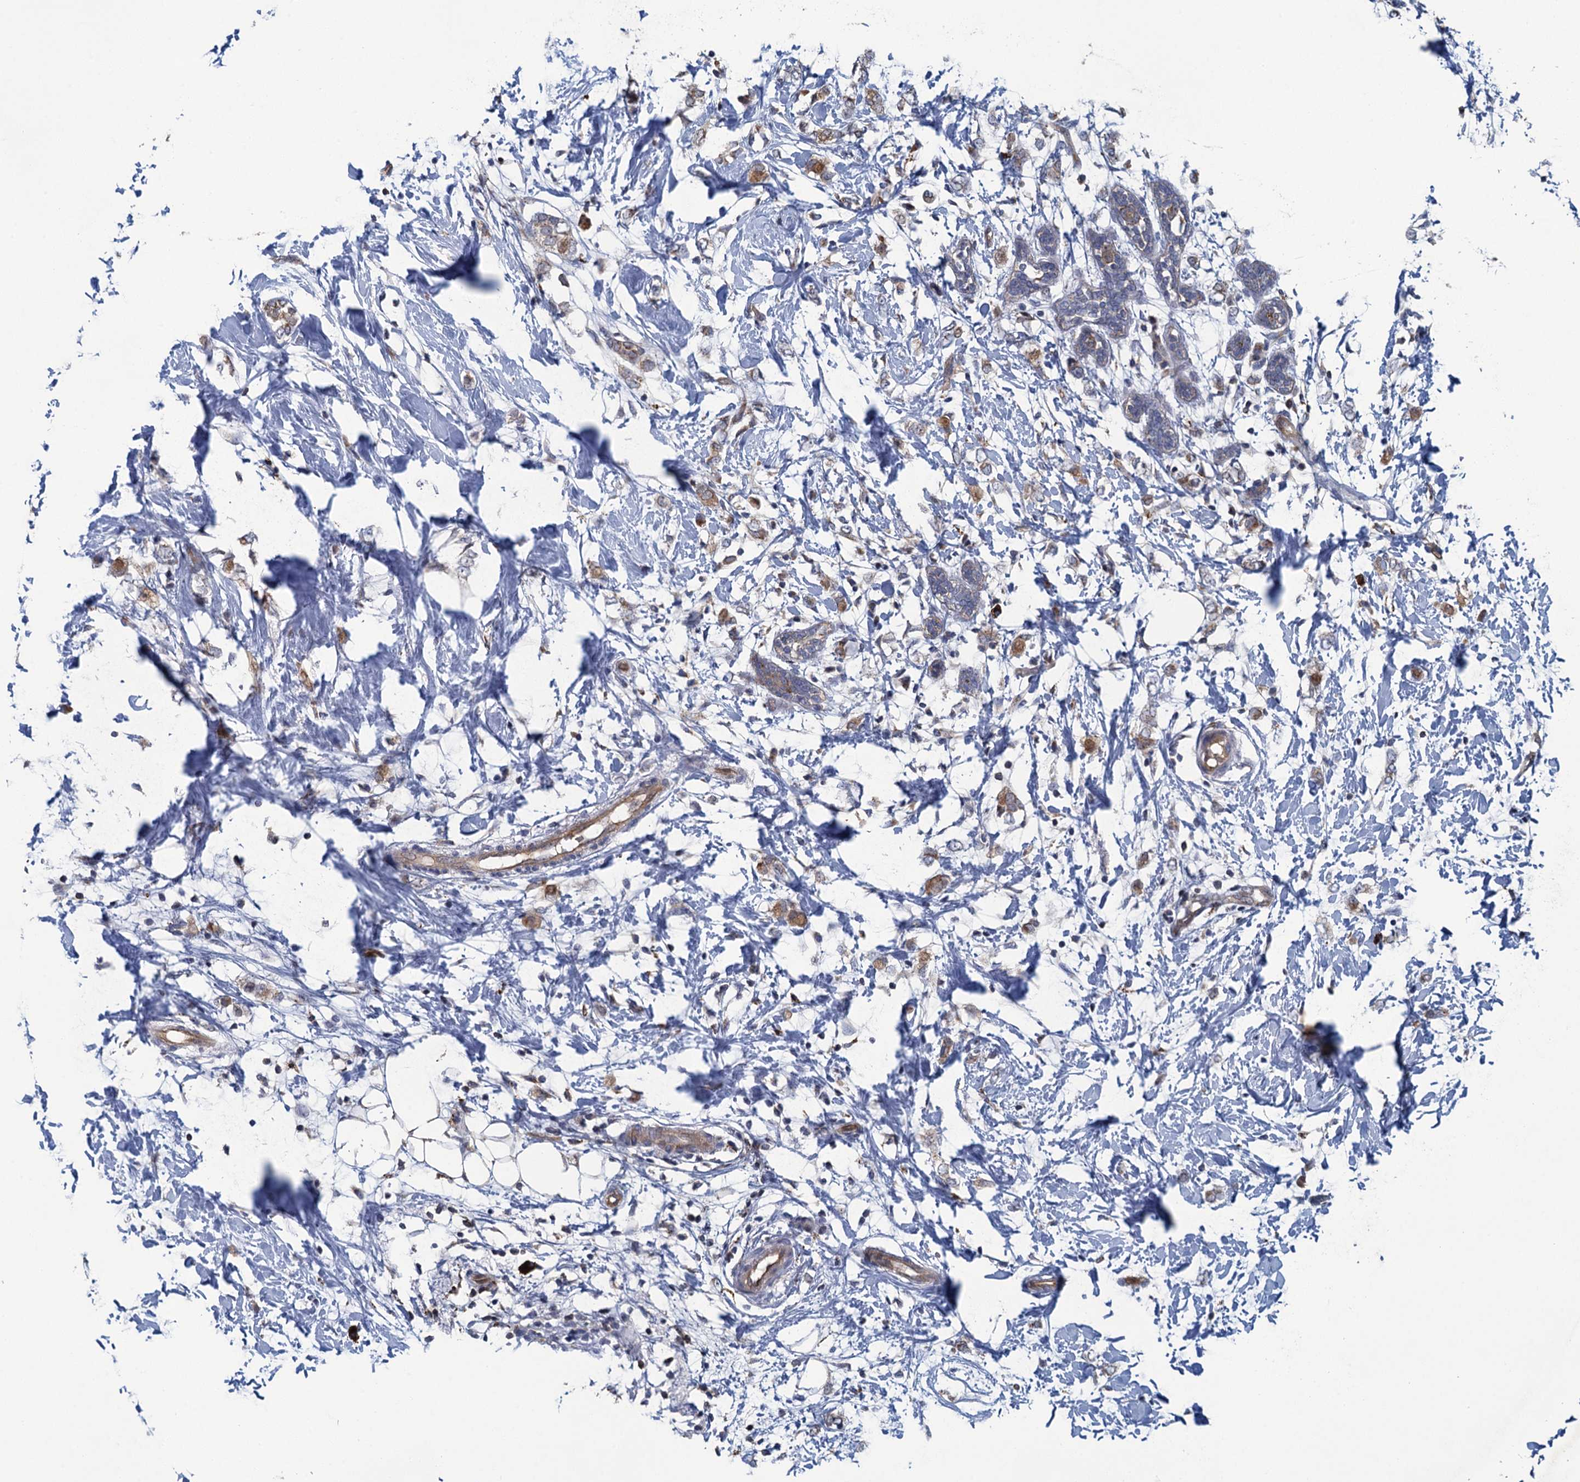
{"staining": {"intensity": "moderate", "quantity": "25%-75%", "location": "cytoplasmic/membranous"}, "tissue": "breast cancer", "cell_type": "Tumor cells", "image_type": "cancer", "snomed": [{"axis": "morphology", "description": "Normal tissue, NOS"}, {"axis": "morphology", "description": "Lobular carcinoma"}, {"axis": "topography", "description": "Breast"}], "caption": "A brown stain shows moderate cytoplasmic/membranous staining of a protein in human lobular carcinoma (breast) tumor cells.", "gene": "KBTBD8", "patient": {"sex": "female", "age": 47}}